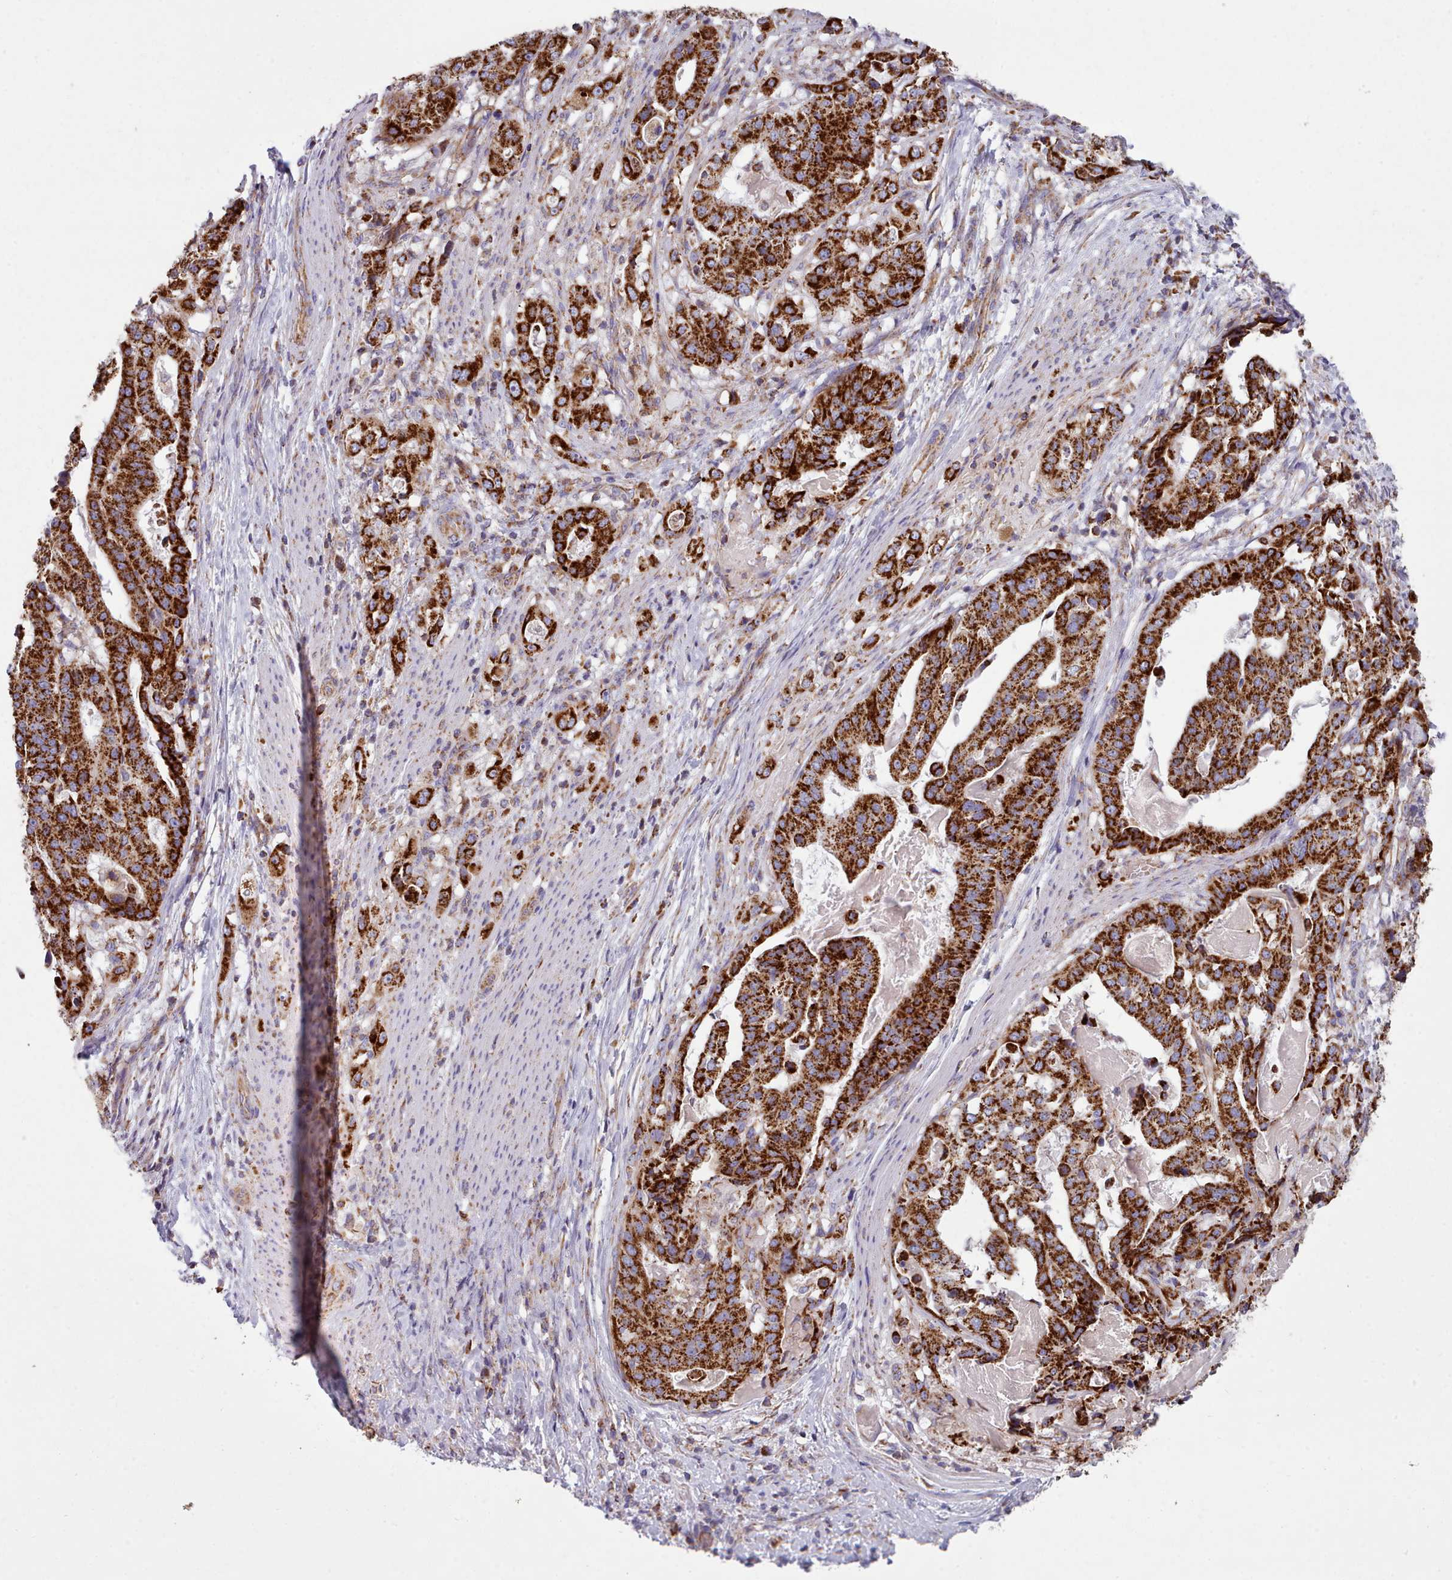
{"staining": {"intensity": "strong", "quantity": ">75%", "location": "cytoplasmic/membranous"}, "tissue": "stomach cancer", "cell_type": "Tumor cells", "image_type": "cancer", "snomed": [{"axis": "morphology", "description": "Adenocarcinoma, NOS"}, {"axis": "topography", "description": "Stomach"}], "caption": "Stomach adenocarcinoma stained with a brown dye exhibits strong cytoplasmic/membranous positive expression in approximately >75% of tumor cells.", "gene": "SRP54", "patient": {"sex": "male", "age": 48}}